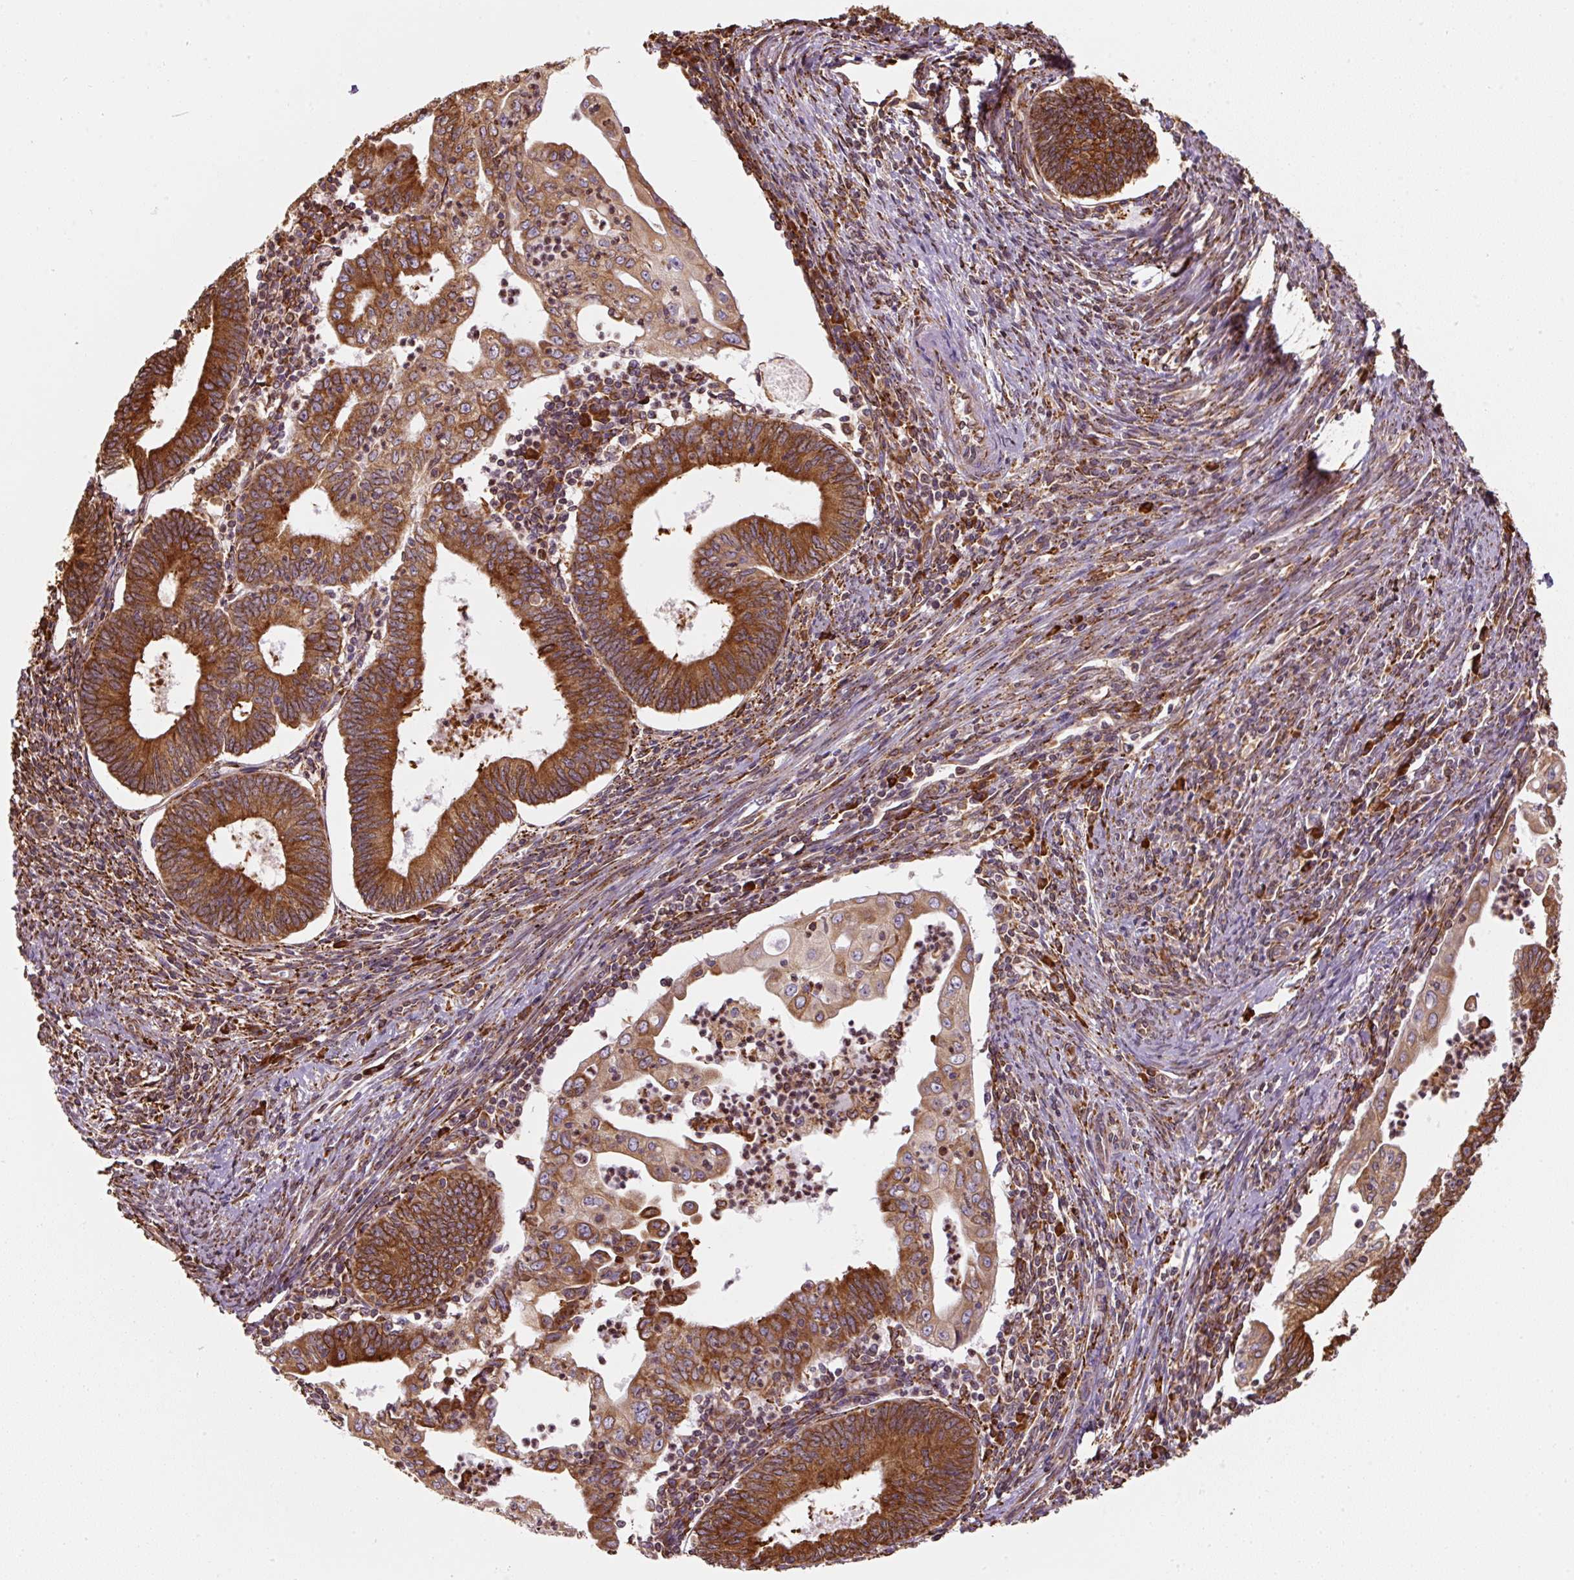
{"staining": {"intensity": "strong", "quantity": ">75%", "location": "cytoplasmic/membranous"}, "tissue": "endometrial cancer", "cell_type": "Tumor cells", "image_type": "cancer", "snomed": [{"axis": "morphology", "description": "Adenocarcinoma, NOS"}, {"axis": "topography", "description": "Endometrium"}], "caption": "Endometrial cancer (adenocarcinoma) stained with a protein marker reveals strong staining in tumor cells.", "gene": "PRKCSH", "patient": {"sex": "female", "age": 60}}